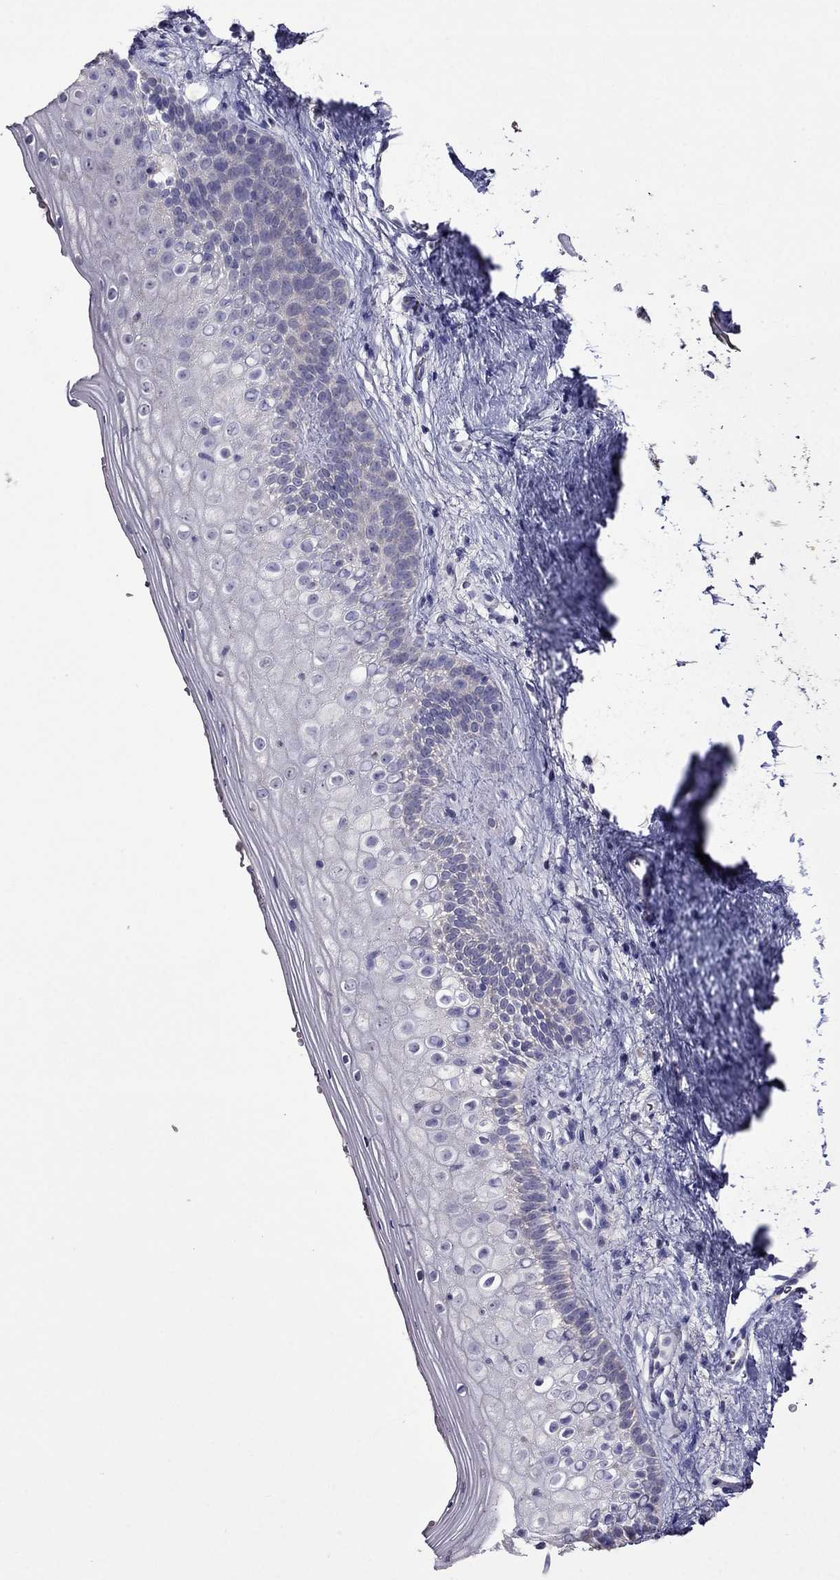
{"staining": {"intensity": "negative", "quantity": "none", "location": "none"}, "tissue": "vagina", "cell_type": "Squamous epithelial cells", "image_type": "normal", "snomed": [{"axis": "morphology", "description": "Normal tissue, NOS"}, {"axis": "topography", "description": "Vagina"}], "caption": "Protein analysis of benign vagina exhibits no significant expression in squamous epithelial cells. The staining is performed using DAB (3,3'-diaminobenzidine) brown chromogen with nuclei counter-stained in using hematoxylin.", "gene": "AK5", "patient": {"sex": "female", "age": 47}}